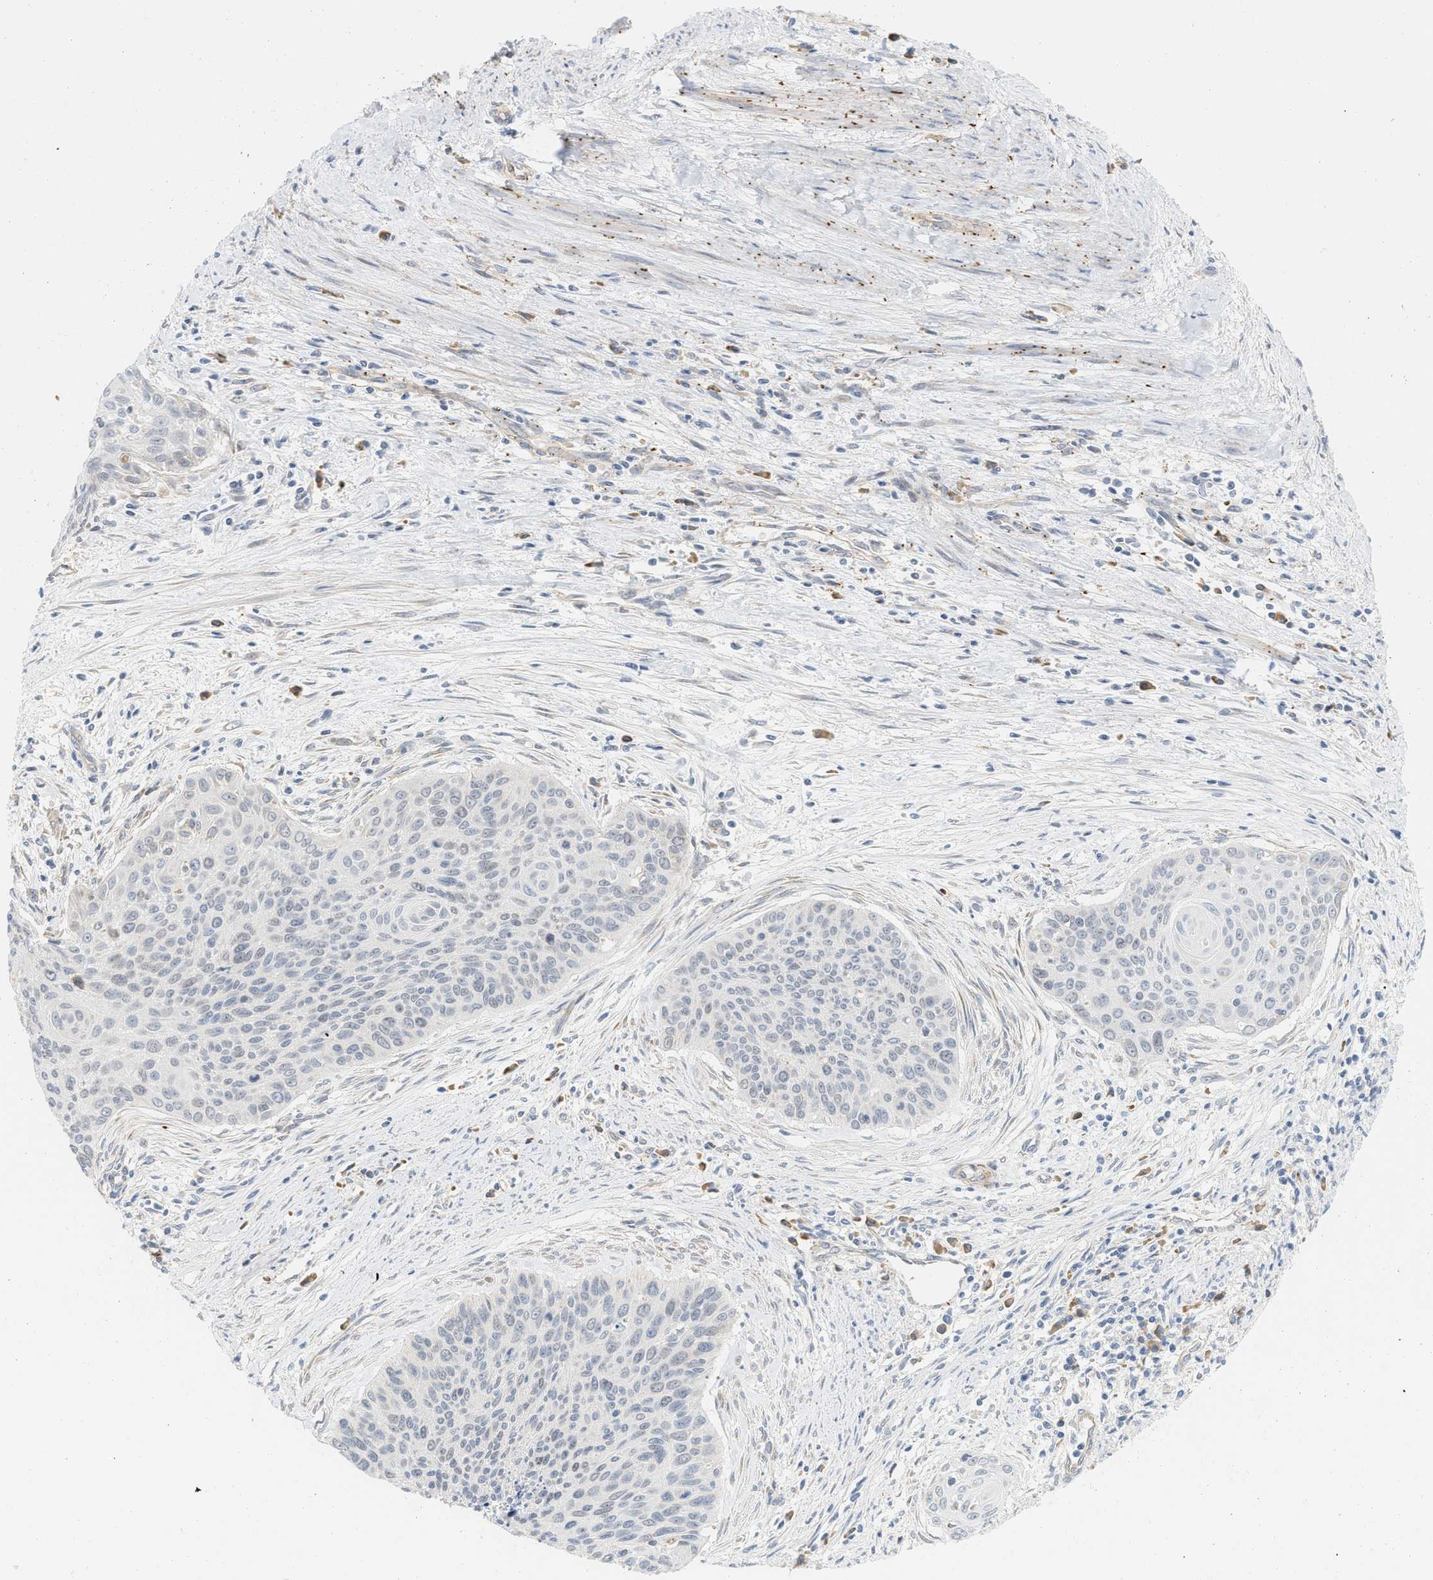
{"staining": {"intensity": "weak", "quantity": "<25%", "location": "nuclear"}, "tissue": "cervical cancer", "cell_type": "Tumor cells", "image_type": "cancer", "snomed": [{"axis": "morphology", "description": "Squamous cell carcinoma, NOS"}, {"axis": "topography", "description": "Cervix"}], "caption": "The micrograph demonstrates no staining of tumor cells in cervical cancer. (Stains: DAB immunohistochemistry (IHC) with hematoxylin counter stain, Microscopy: brightfield microscopy at high magnification).", "gene": "SVOP", "patient": {"sex": "female", "age": 55}}